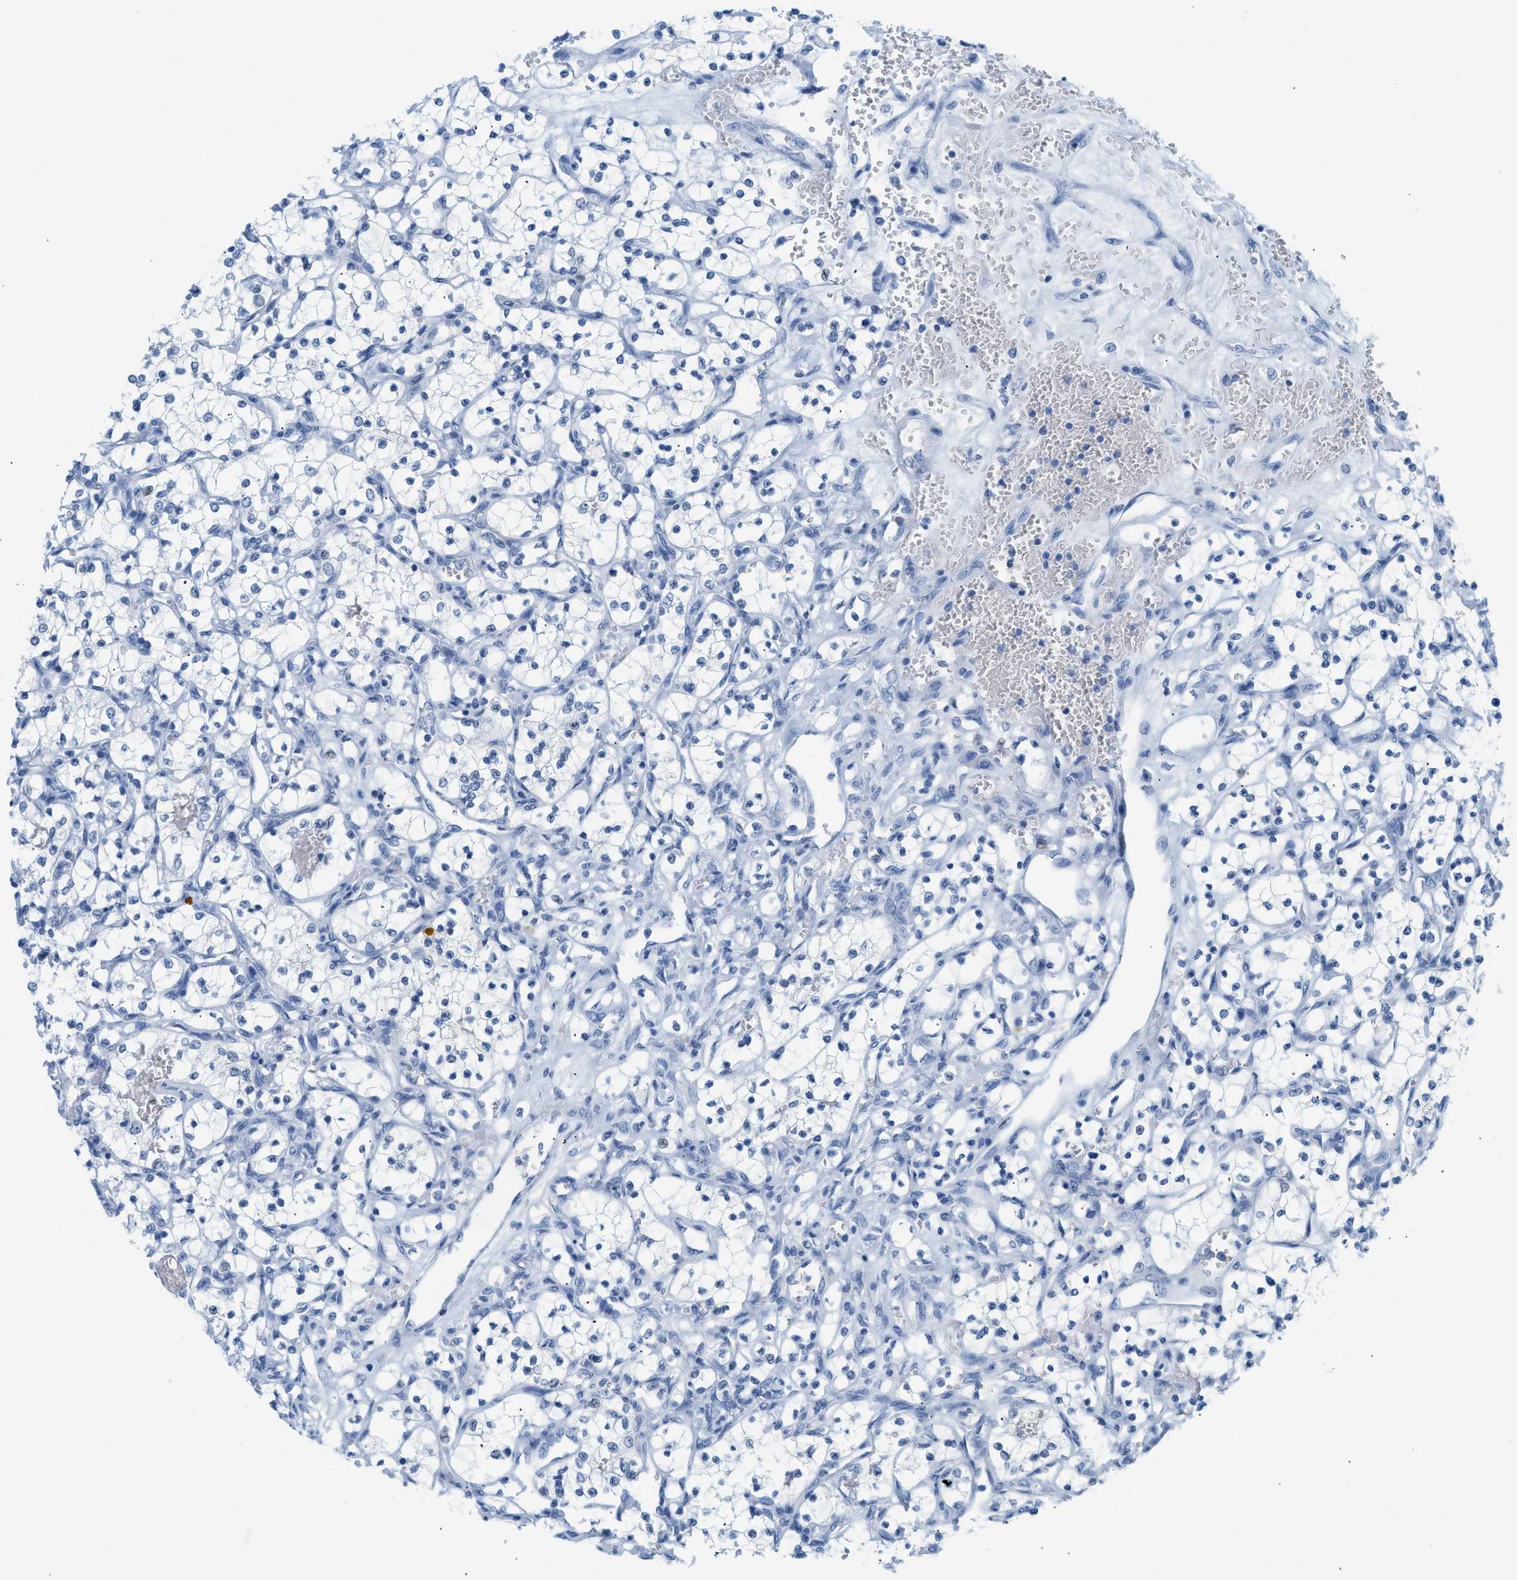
{"staining": {"intensity": "negative", "quantity": "none", "location": "none"}, "tissue": "renal cancer", "cell_type": "Tumor cells", "image_type": "cancer", "snomed": [{"axis": "morphology", "description": "Adenocarcinoma, NOS"}, {"axis": "topography", "description": "Kidney"}], "caption": "Tumor cells are negative for protein expression in human renal cancer. Nuclei are stained in blue.", "gene": "DES", "patient": {"sex": "female", "age": 69}}